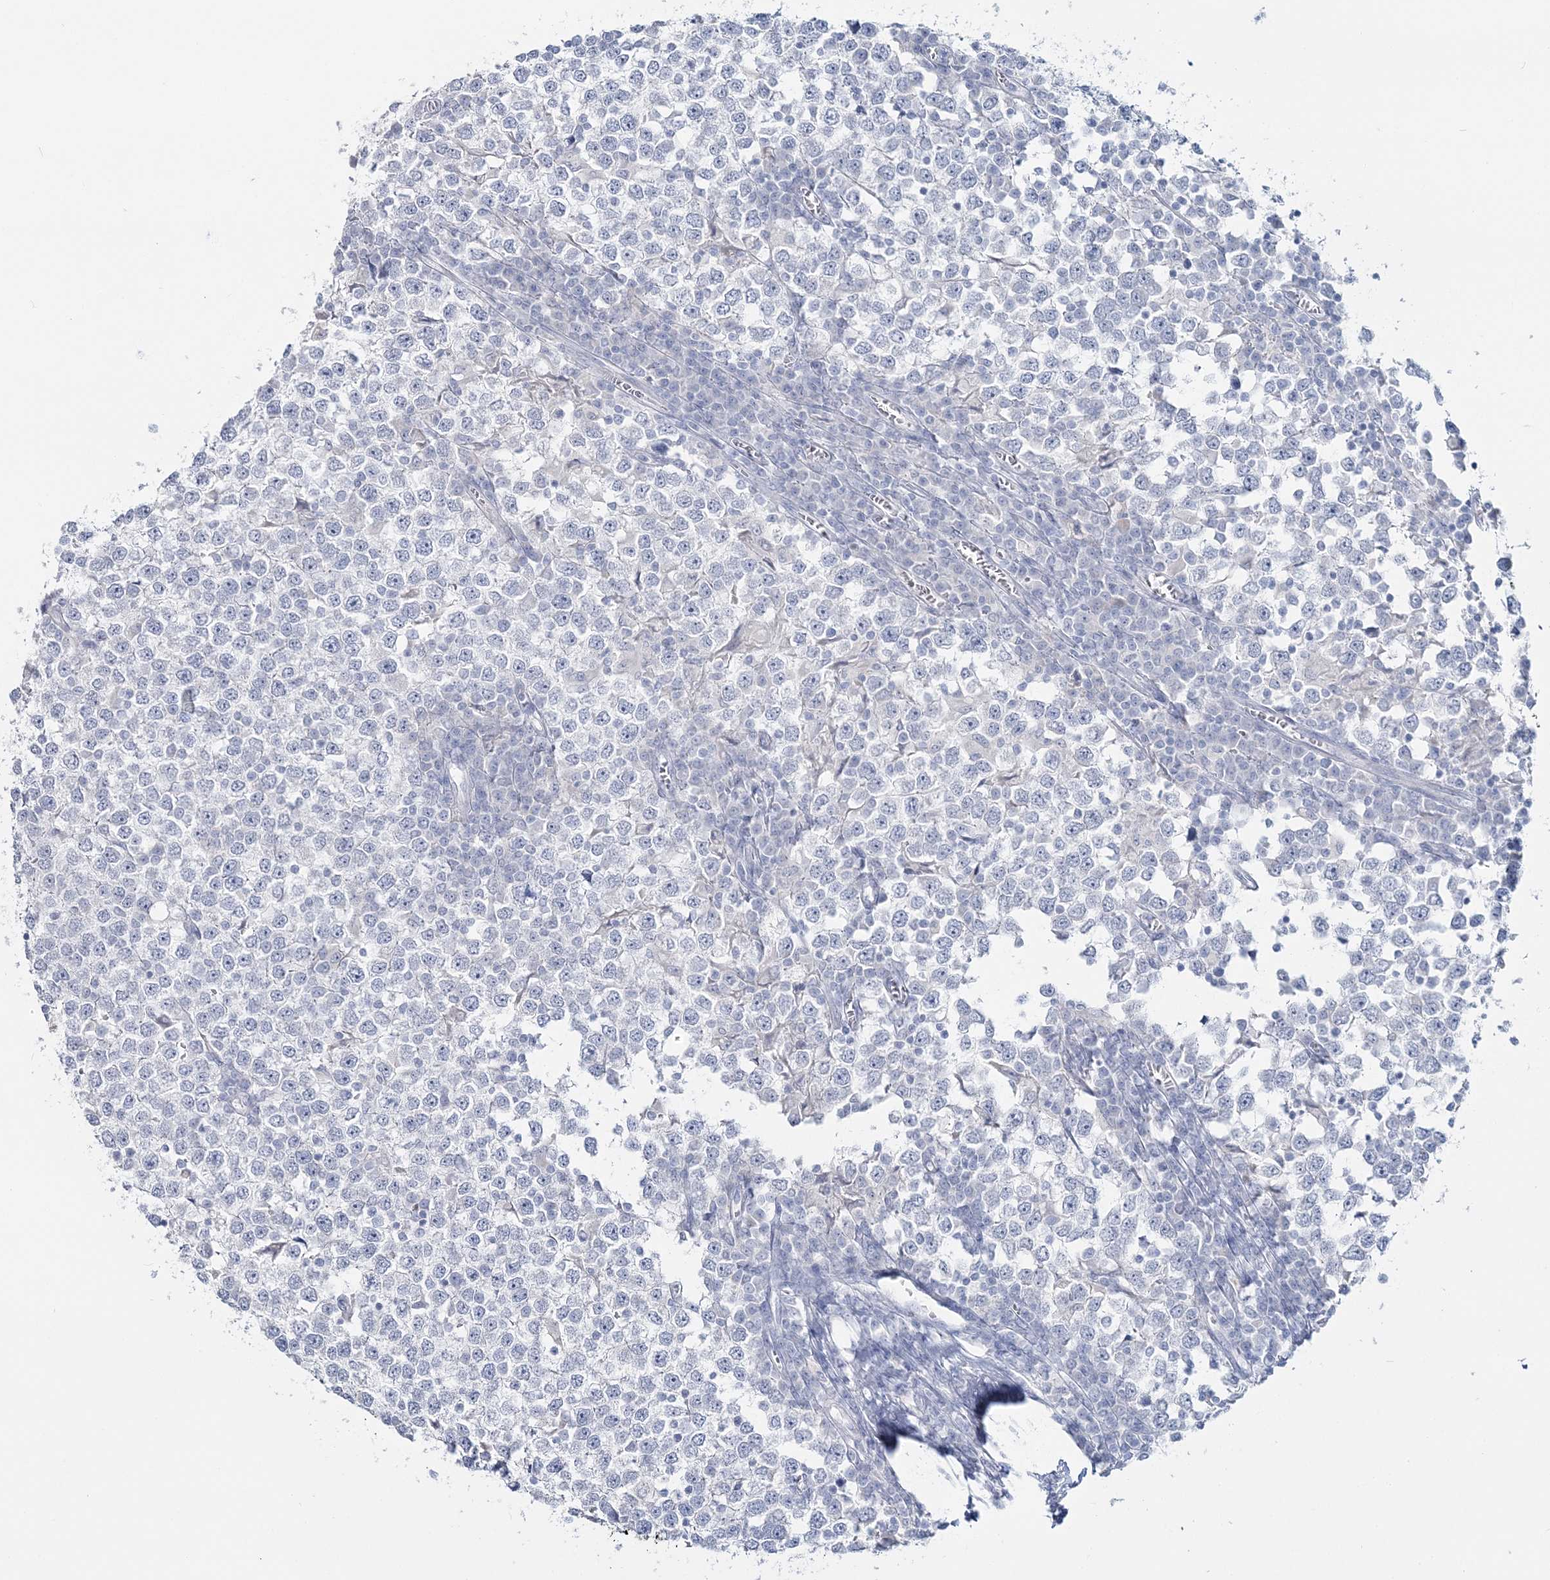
{"staining": {"intensity": "negative", "quantity": "none", "location": "none"}, "tissue": "testis cancer", "cell_type": "Tumor cells", "image_type": "cancer", "snomed": [{"axis": "morphology", "description": "Seminoma, NOS"}, {"axis": "topography", "description": "Testis"}], "caption": "This is an IHC photomicrograph of seminoma (testis). There is no positivity in tumor cells.", "gene": "CYP3A4", "patient": {"sex": "male", "age": 65}}